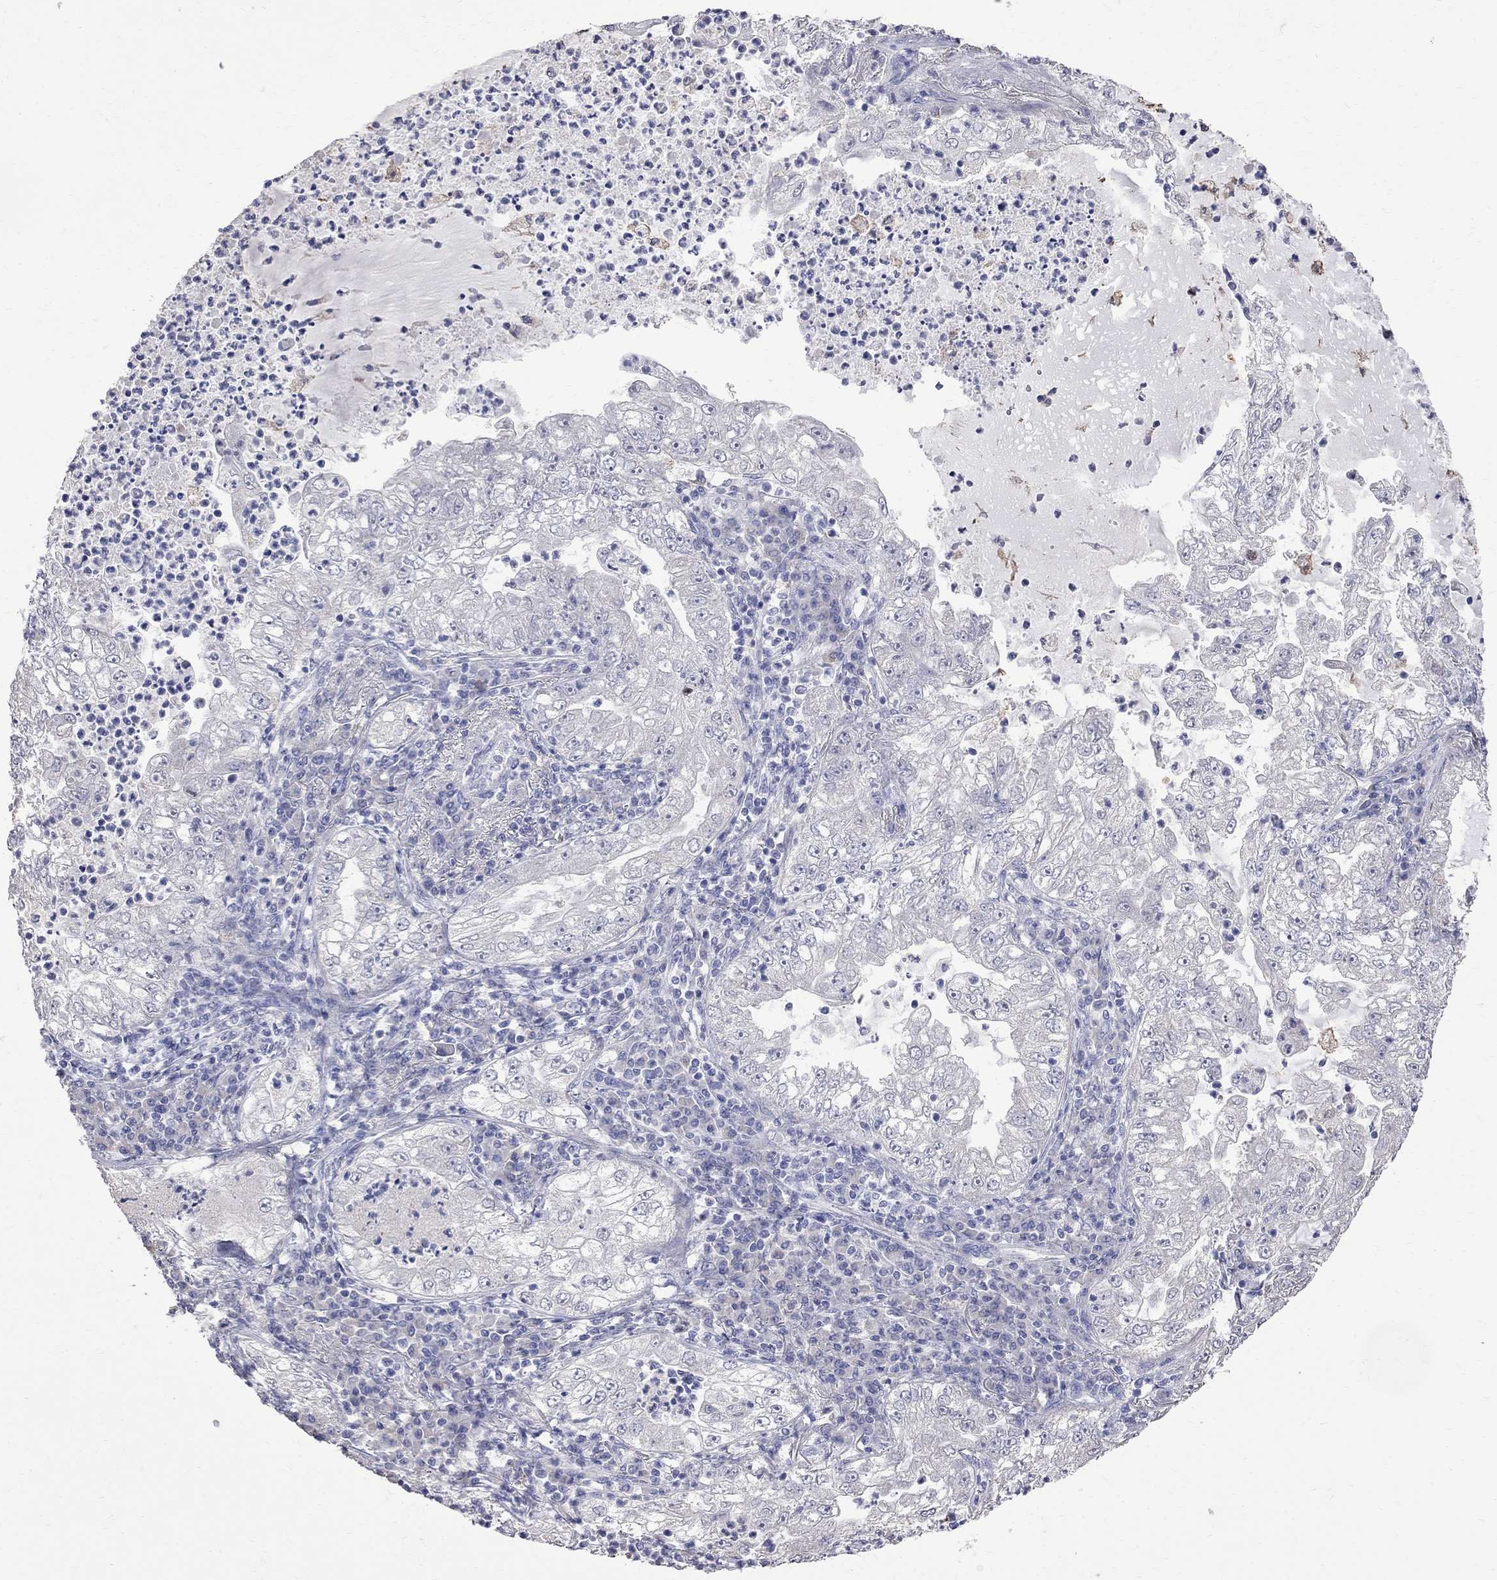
{"staining": {"intensity": "negative", "quantity": "none", "location": "none"}, "tissue": "lung cancer", "cell_type": "Tumor cells", "image_type": "cancer", "snomed": [{"axis": "morphology", "description": "Adenocarcinoma, NOS"}, {"axis": "topography", "description": "Lung"}], "caption": "Lung adenocarcinoma was stained to show a protein in brown. There is no significant positivity in tumor cells.", "gene": "CKAP2", "patient": {"sex": "female", "age": 73}}